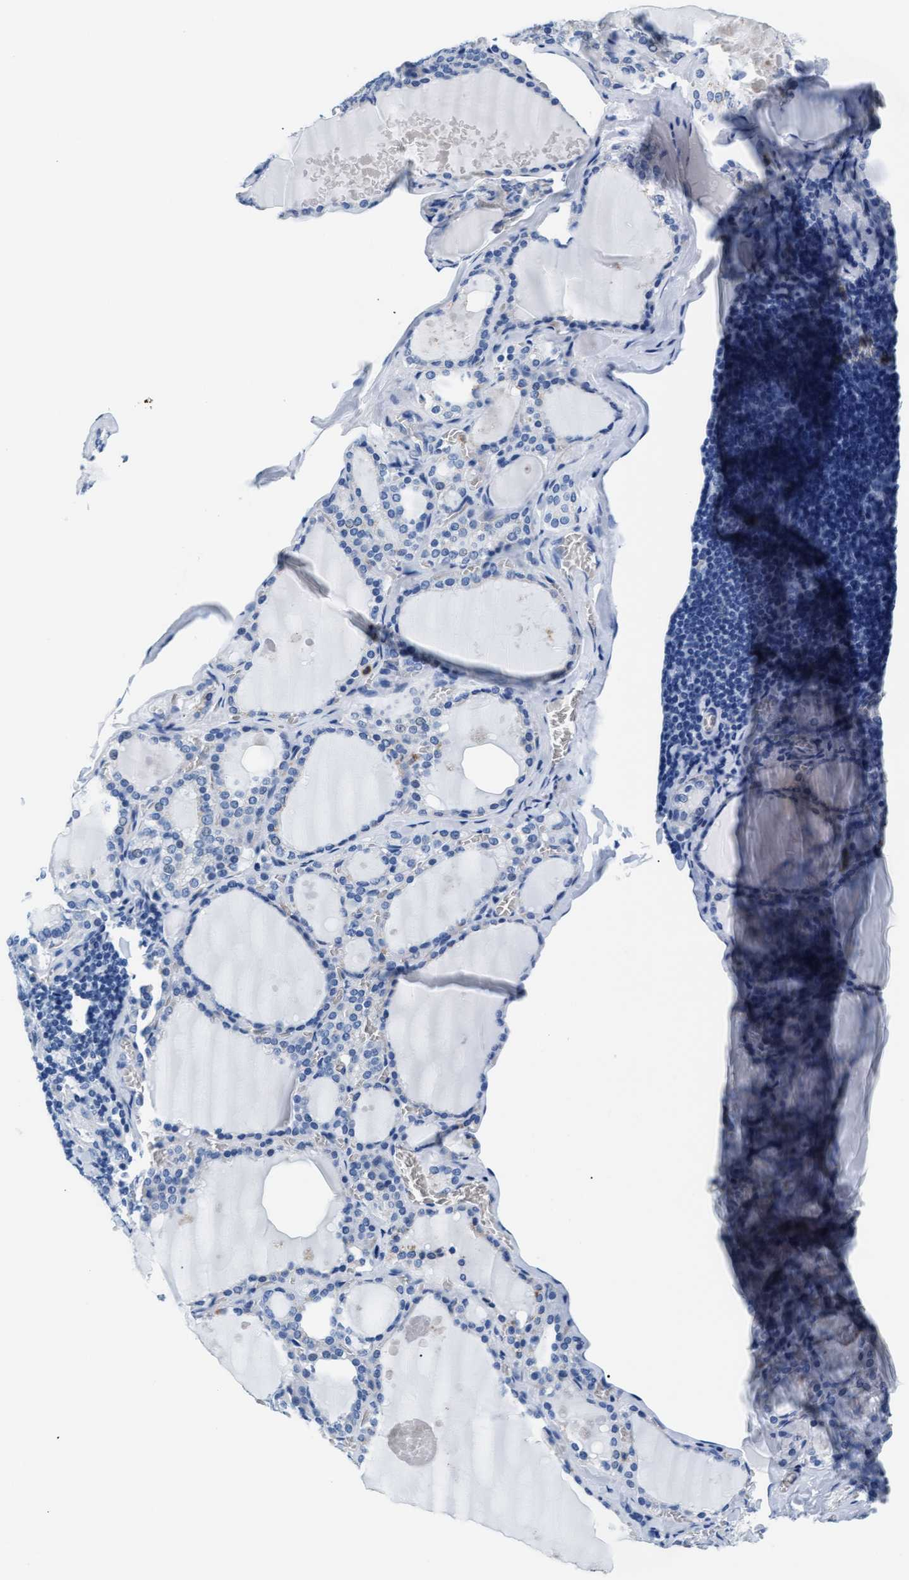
{"staining": {"intensity": "negative", "quantity": "none", "location": "none"}, "tissue": "thyroid gland", "cell_type": "Glandular cells", "image_type": "normal", "snomed": [{"axis": "morphology", "description": "Normal tissue, NOS"}, {"axis": "topography", "description": "Thyroid gland"}], "caption": "Glandular cells show no significant protein expression in normal thyroid gland. Nuclei are stained in blue.", "gene": "MMP8", "patient": {"sex": "male", "age": 56}}